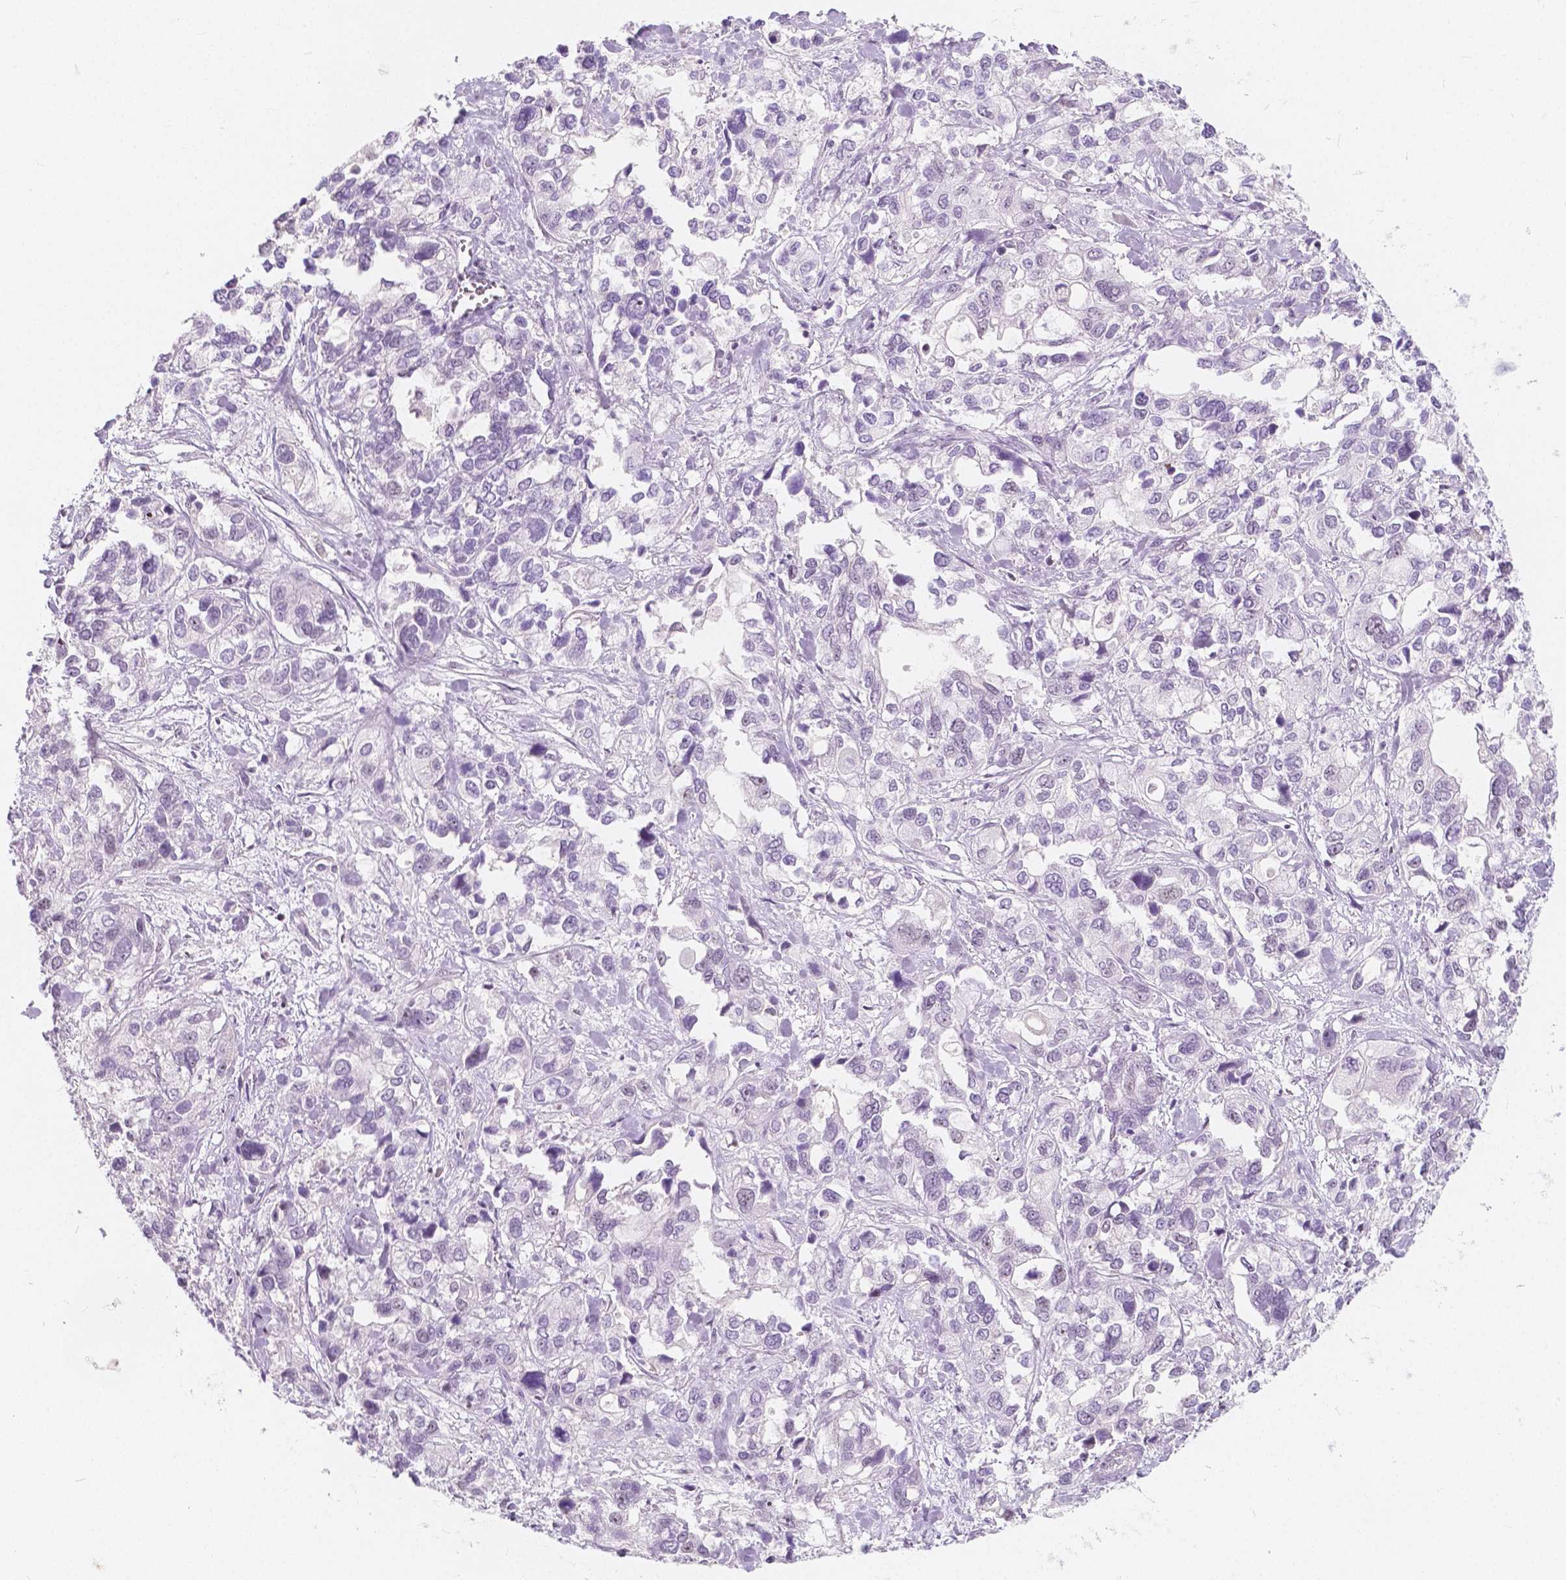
{"staining": {"intensity": "negative", "quantity": "none", "location": "none"}, "tissue": "stomach cancer", "cell_type": "Tumor cells", "image_type": "cancer", "snomed": [{"axis": "morphology", "description": "Adenocarcinoma, NOS"}, {"axis": "topography", "description": "Stomach, upper"}], "caption": "The image displays no staining of tumor cells in adenocarcinoma (stomach).", "gene": "NOLC1", "patient": {"sex": "female", "age": 81}}